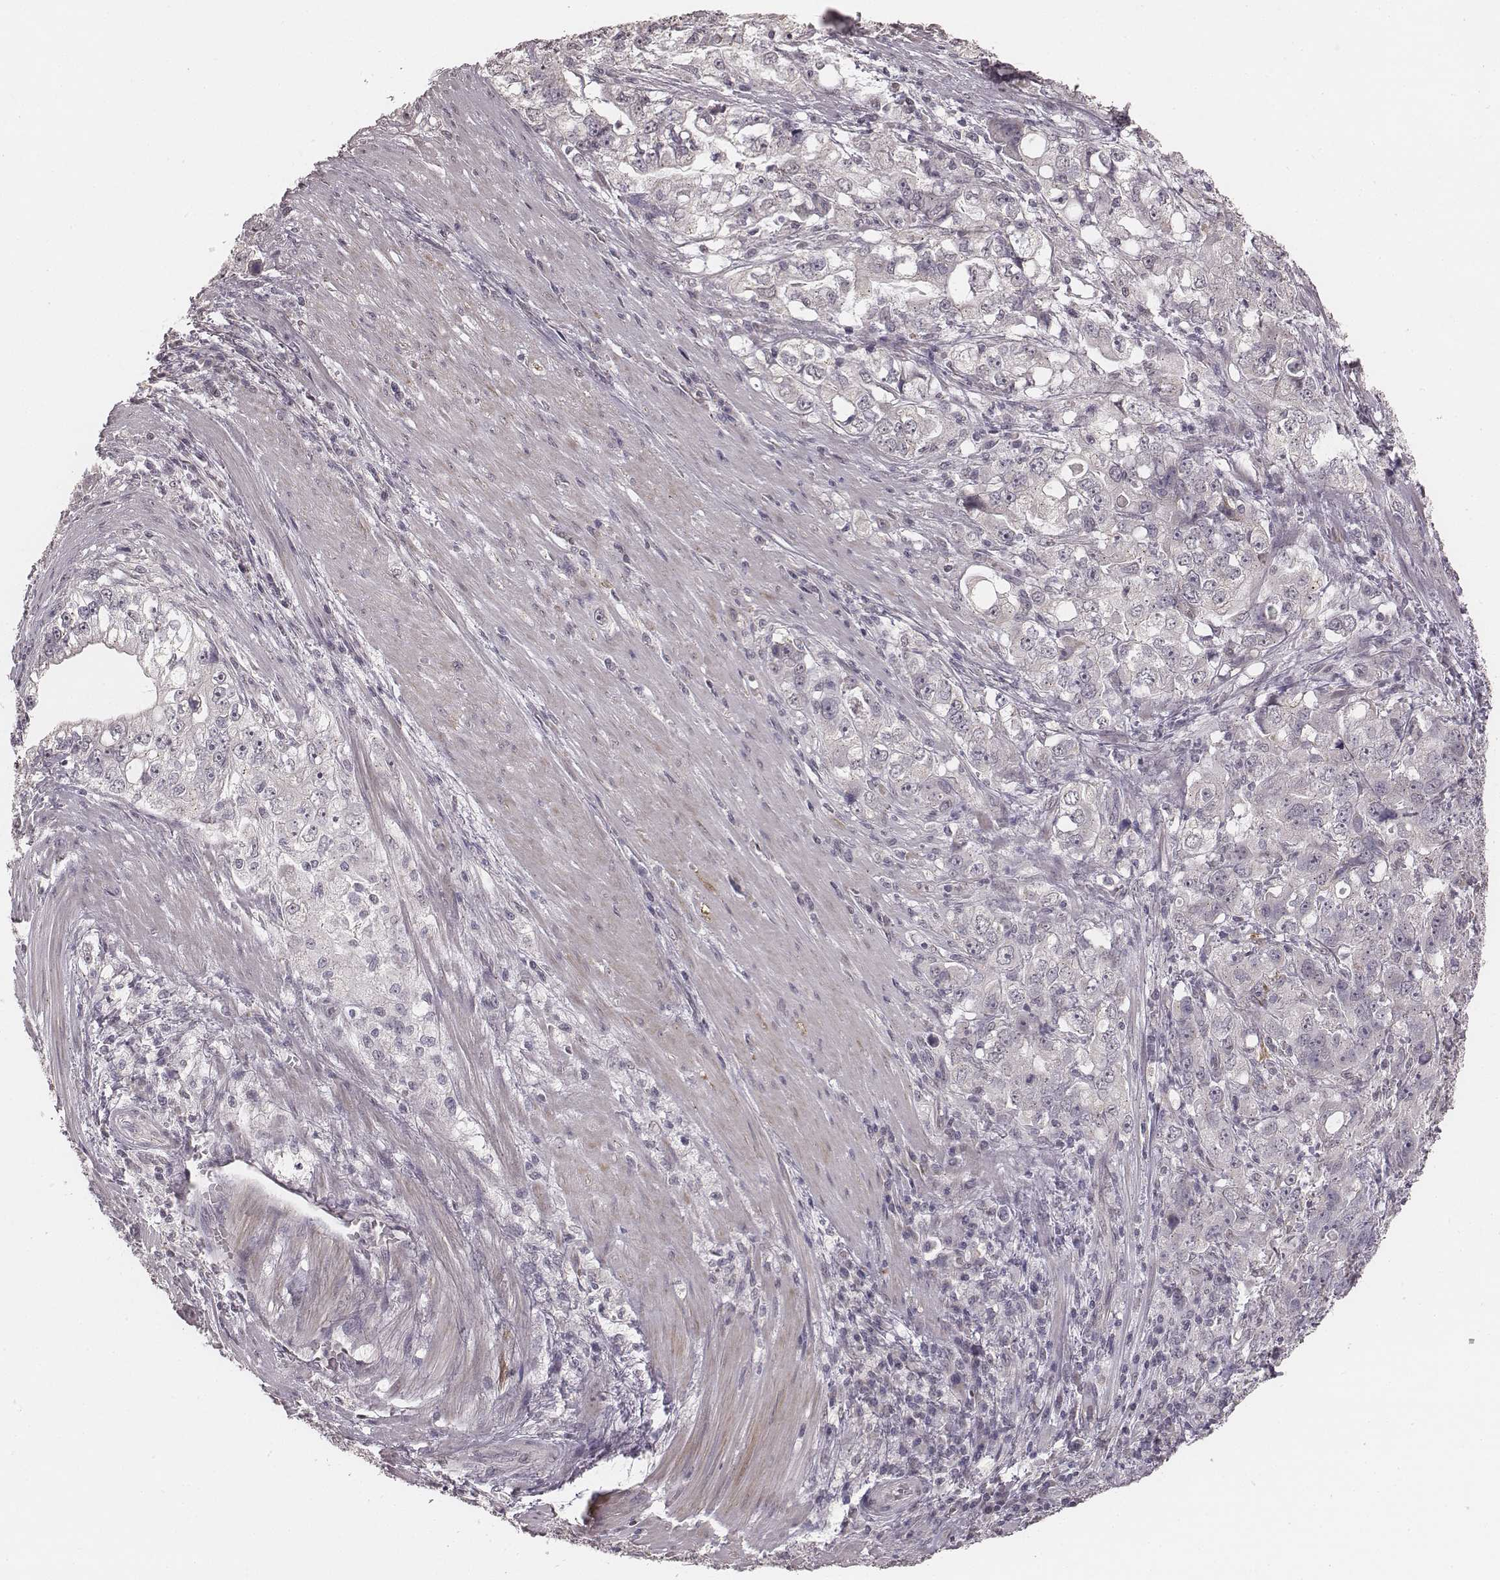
{"staining": {"intensity": "negative", "quantity": "none", "location": "none"}, "tissue": "stomach cancer", "cell_type": "Tumor cells", "image_type": "cancer", "snomed": [{"axis": "morphology", "description": "Adenocarcinoma, NOS"}, {"axis": "topography", "description": "Stomach, lower"}], "caption": "High magnification brightfield microscopy of stomach cancer stained with DAB (3,3'-diaminobenzidine) (brown) and counterstained with hematoxylin (blue): tumor cells show no significant staining.", "gene": "SLC7A4", "patient": {"sex": "female", "age": 72}}